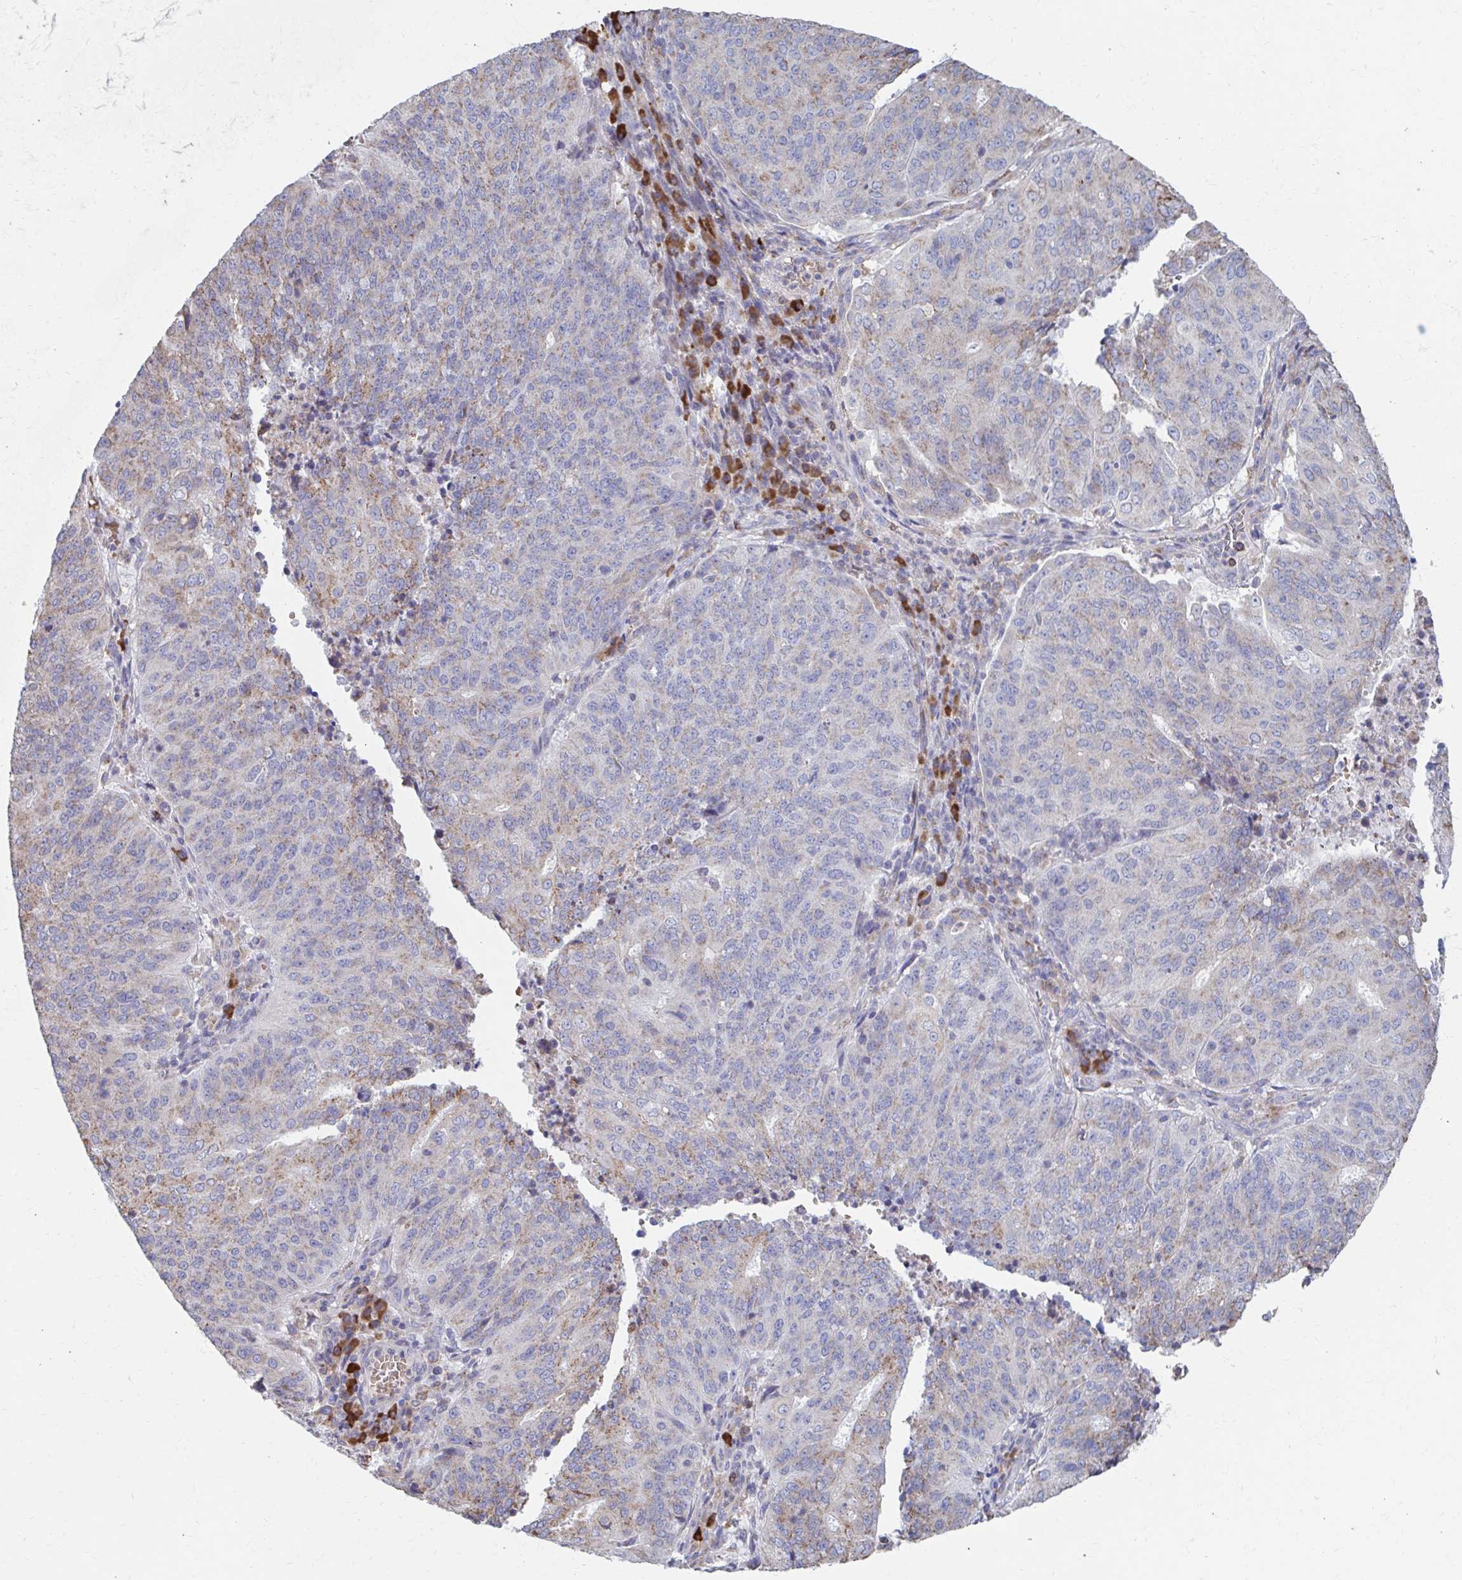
{"staining": {"intensity": "weak", "quantity": "25%-75%", "location": "cytoplasmic/membranous"}, "tissue": "endometrial cancer", "cell_type": "Tumor cells", "image_type": "cancer", "snomed": [{"axis": "morphology", "description": "Adenocarcinoma, NOS"}, {"axis": "topography", "description": "Endometrium"}], "caption": "Protein staining of endometrial cancer (adenocarcinoma) tissue displays weak cytoplasmic/membranous positivity in approximately 25%-75% of tumor cells.", "gene": "FKBP2", "patient": {"sex": "female", "age": 82}}